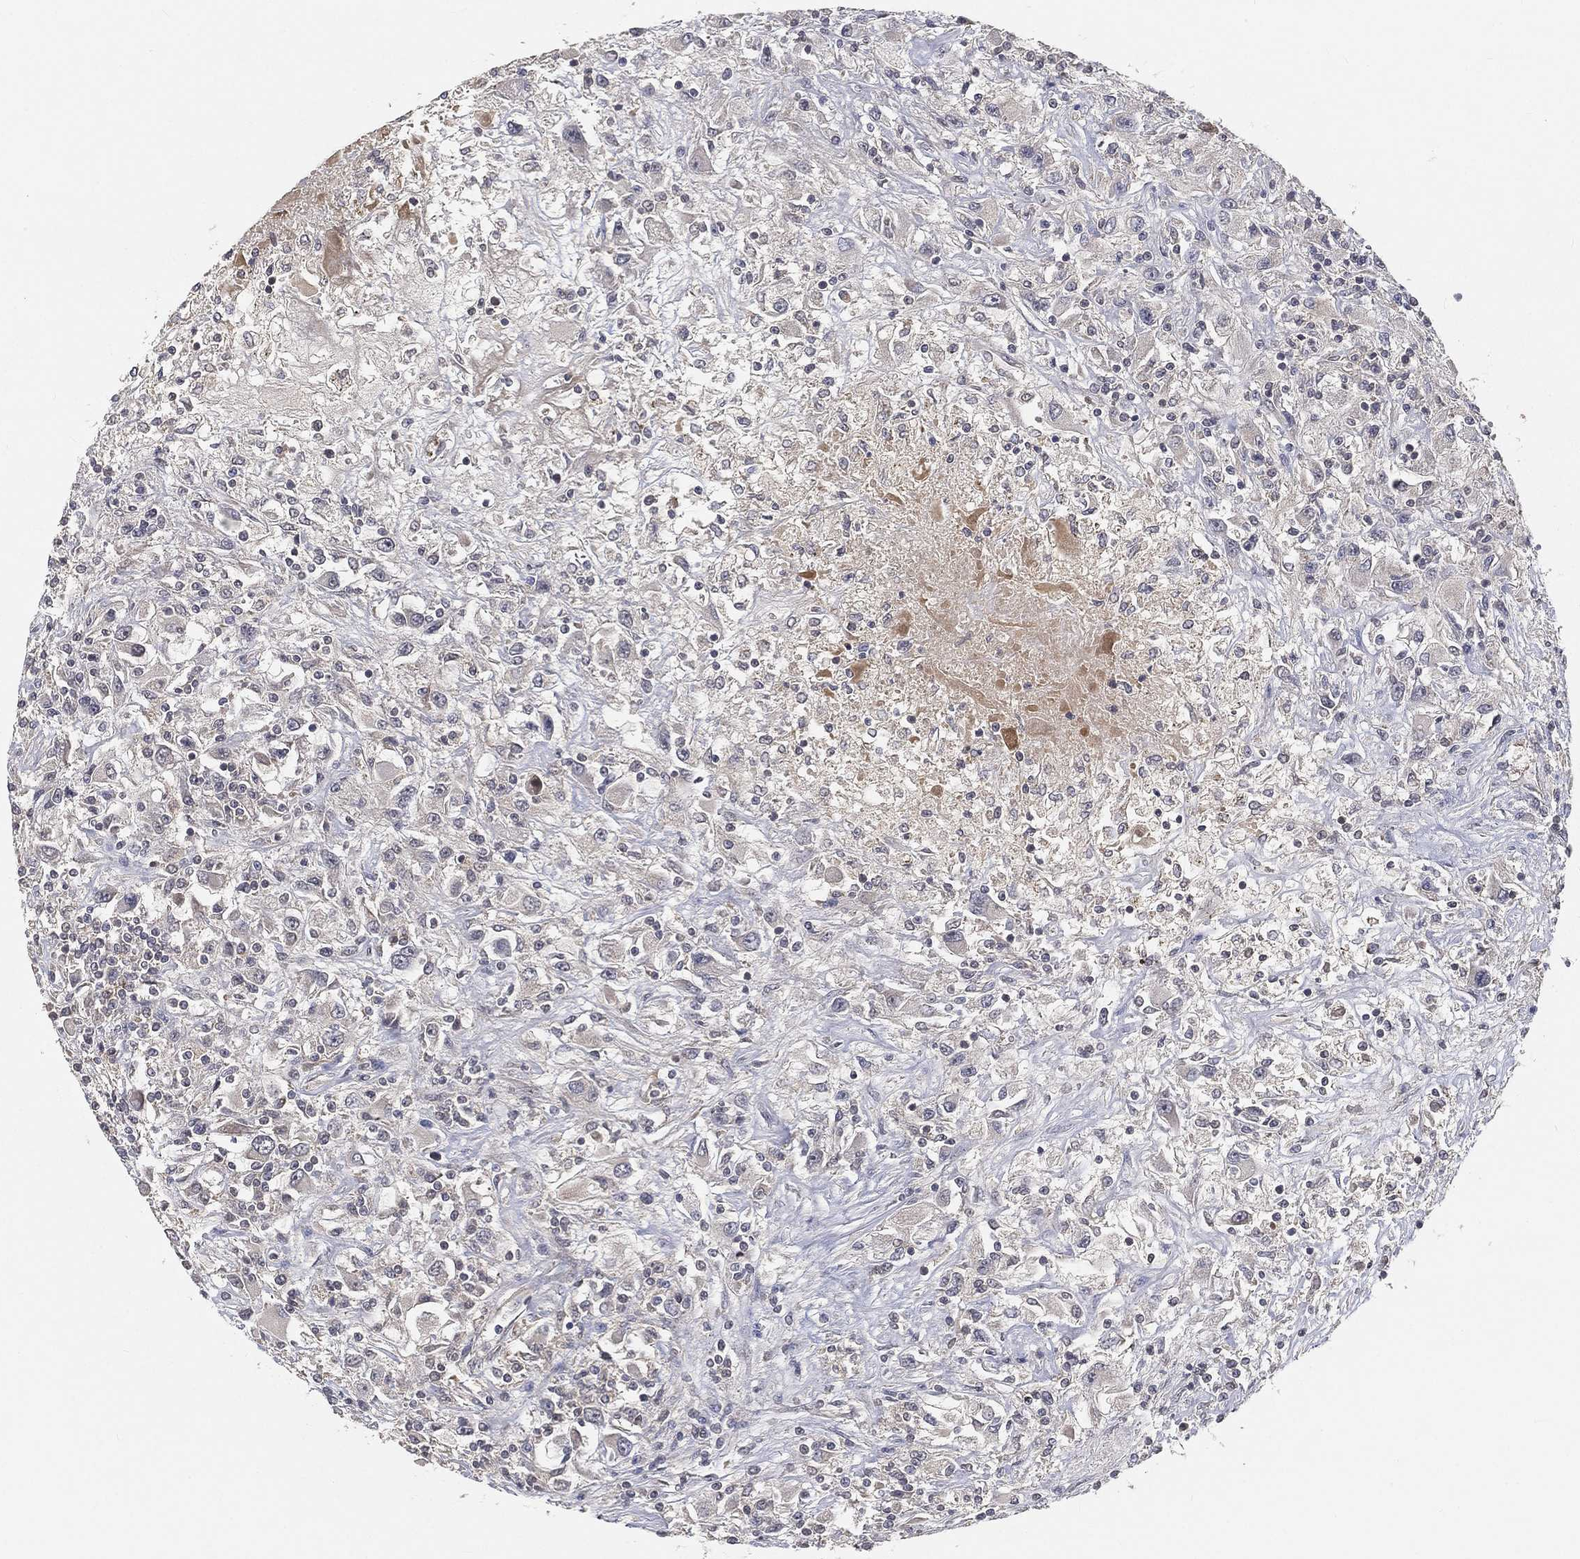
{"staining": {"intensity": "negative", "quantity": "none", "location": "none"}, "tissue": "renal cancer", "cell_type": "Tumor cells", "image_type": "cancer", "snomed": [{"axis": "morphology", "description": "Adenocarcinoma, NOS"}, {"axis": "topography", "description": "Kidney"}], "caption": "Immunohistochemical staining of human renal cancer (adenocarcinoma) displays no significant expression in tumor cells.", "gene": "MAPK1", "patient": {"sex": "female", "age": 67}}